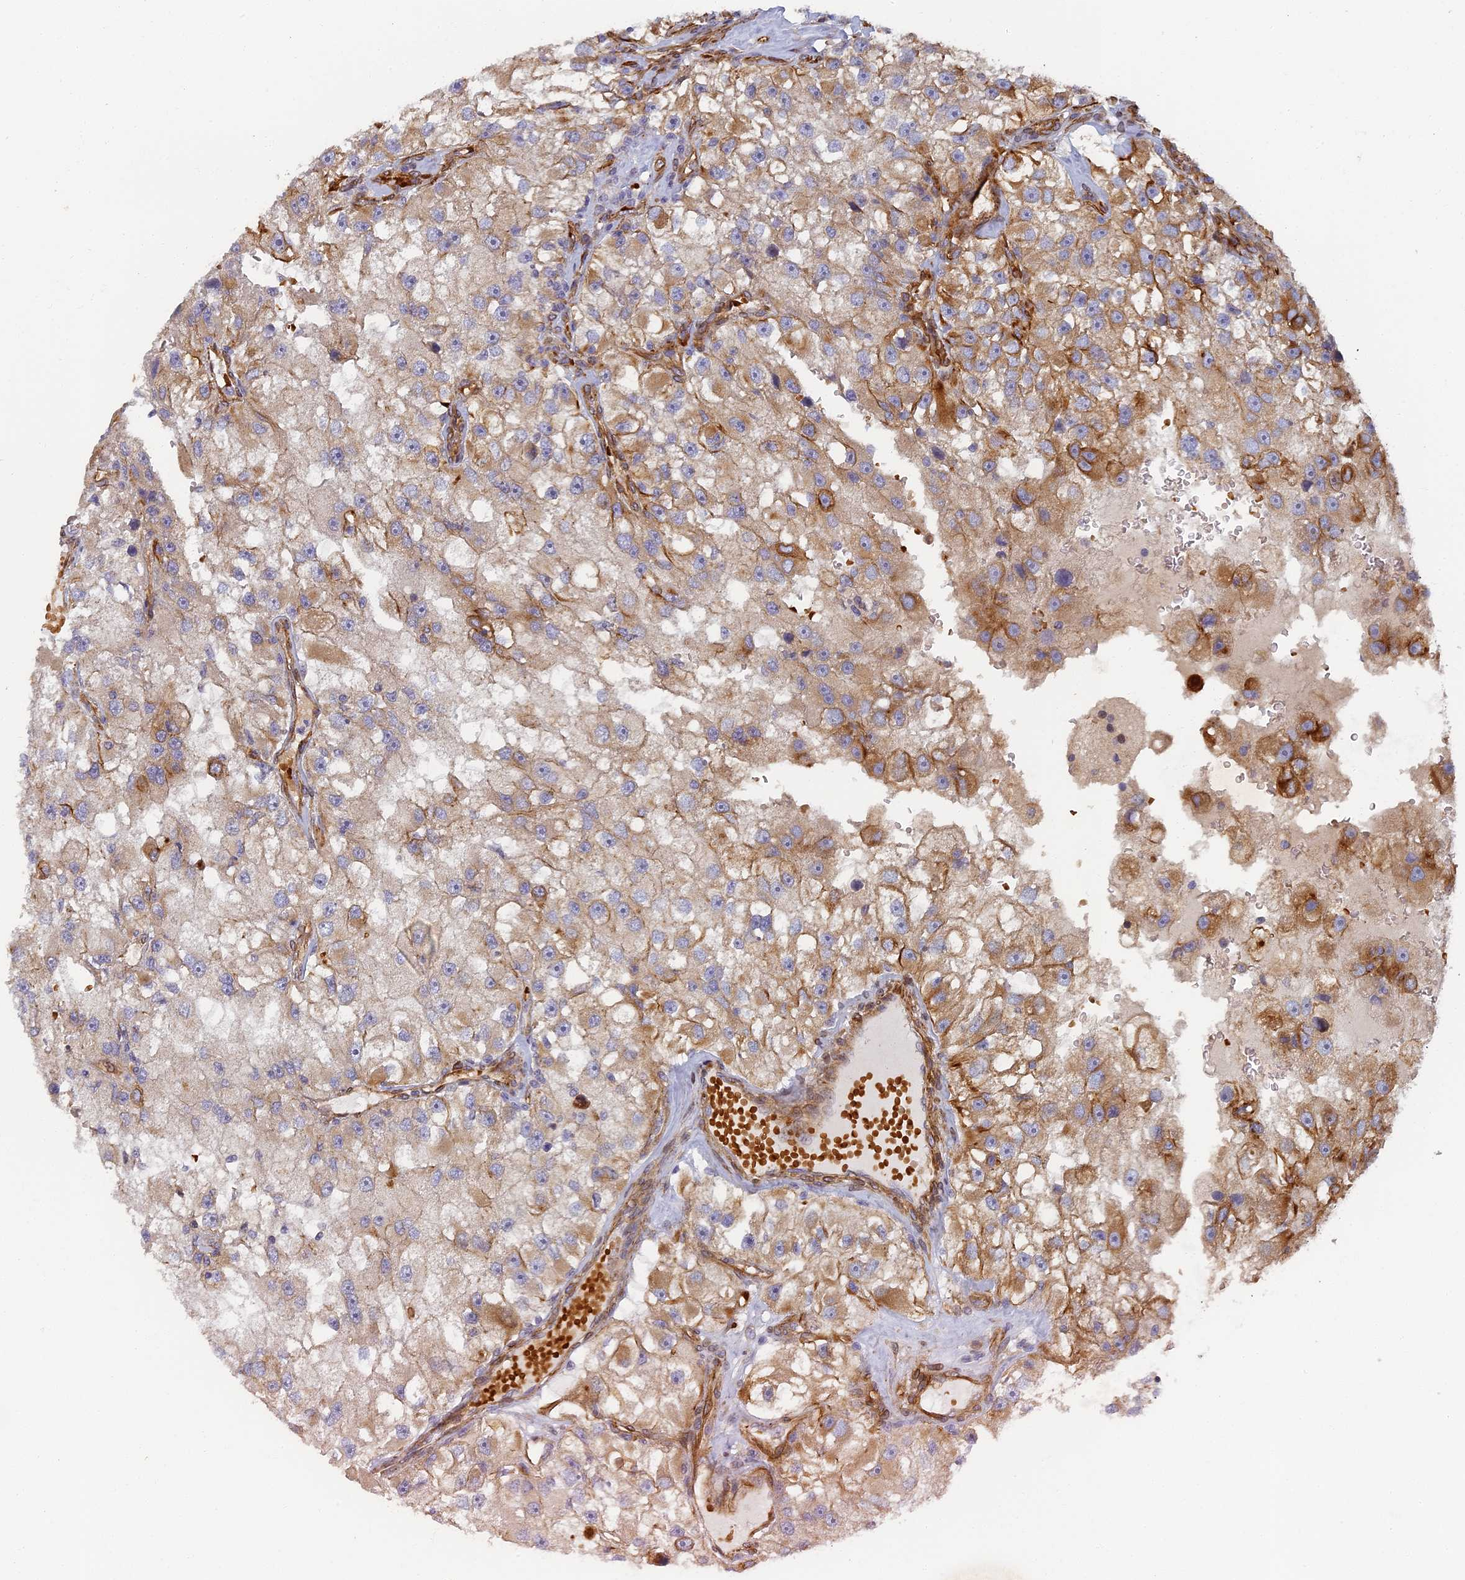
{"staining": {"intensity": "moderate", "quantity": "<25%", "location": "cytoplasmic/membranous"}, "tissue": "renal cancer", "cell_type": "Tumor cells", "image_type": "cancer", "snomed": [{"axis": "morphology", "description": "Adenocarcinoma, NOS"}, {"axis": "topography", "description": "Kidney"}], "caption": "Renal cancer tissue displays moderate cytoplasmic/membranous staining in approximately <25% of tumor cells, visualized by immunohistochemistry. (DAB = brown stain, brightfield microscopy at high magnification).", "gene": "ABCB10", "patient": {"sex": "male", "age": 63}}